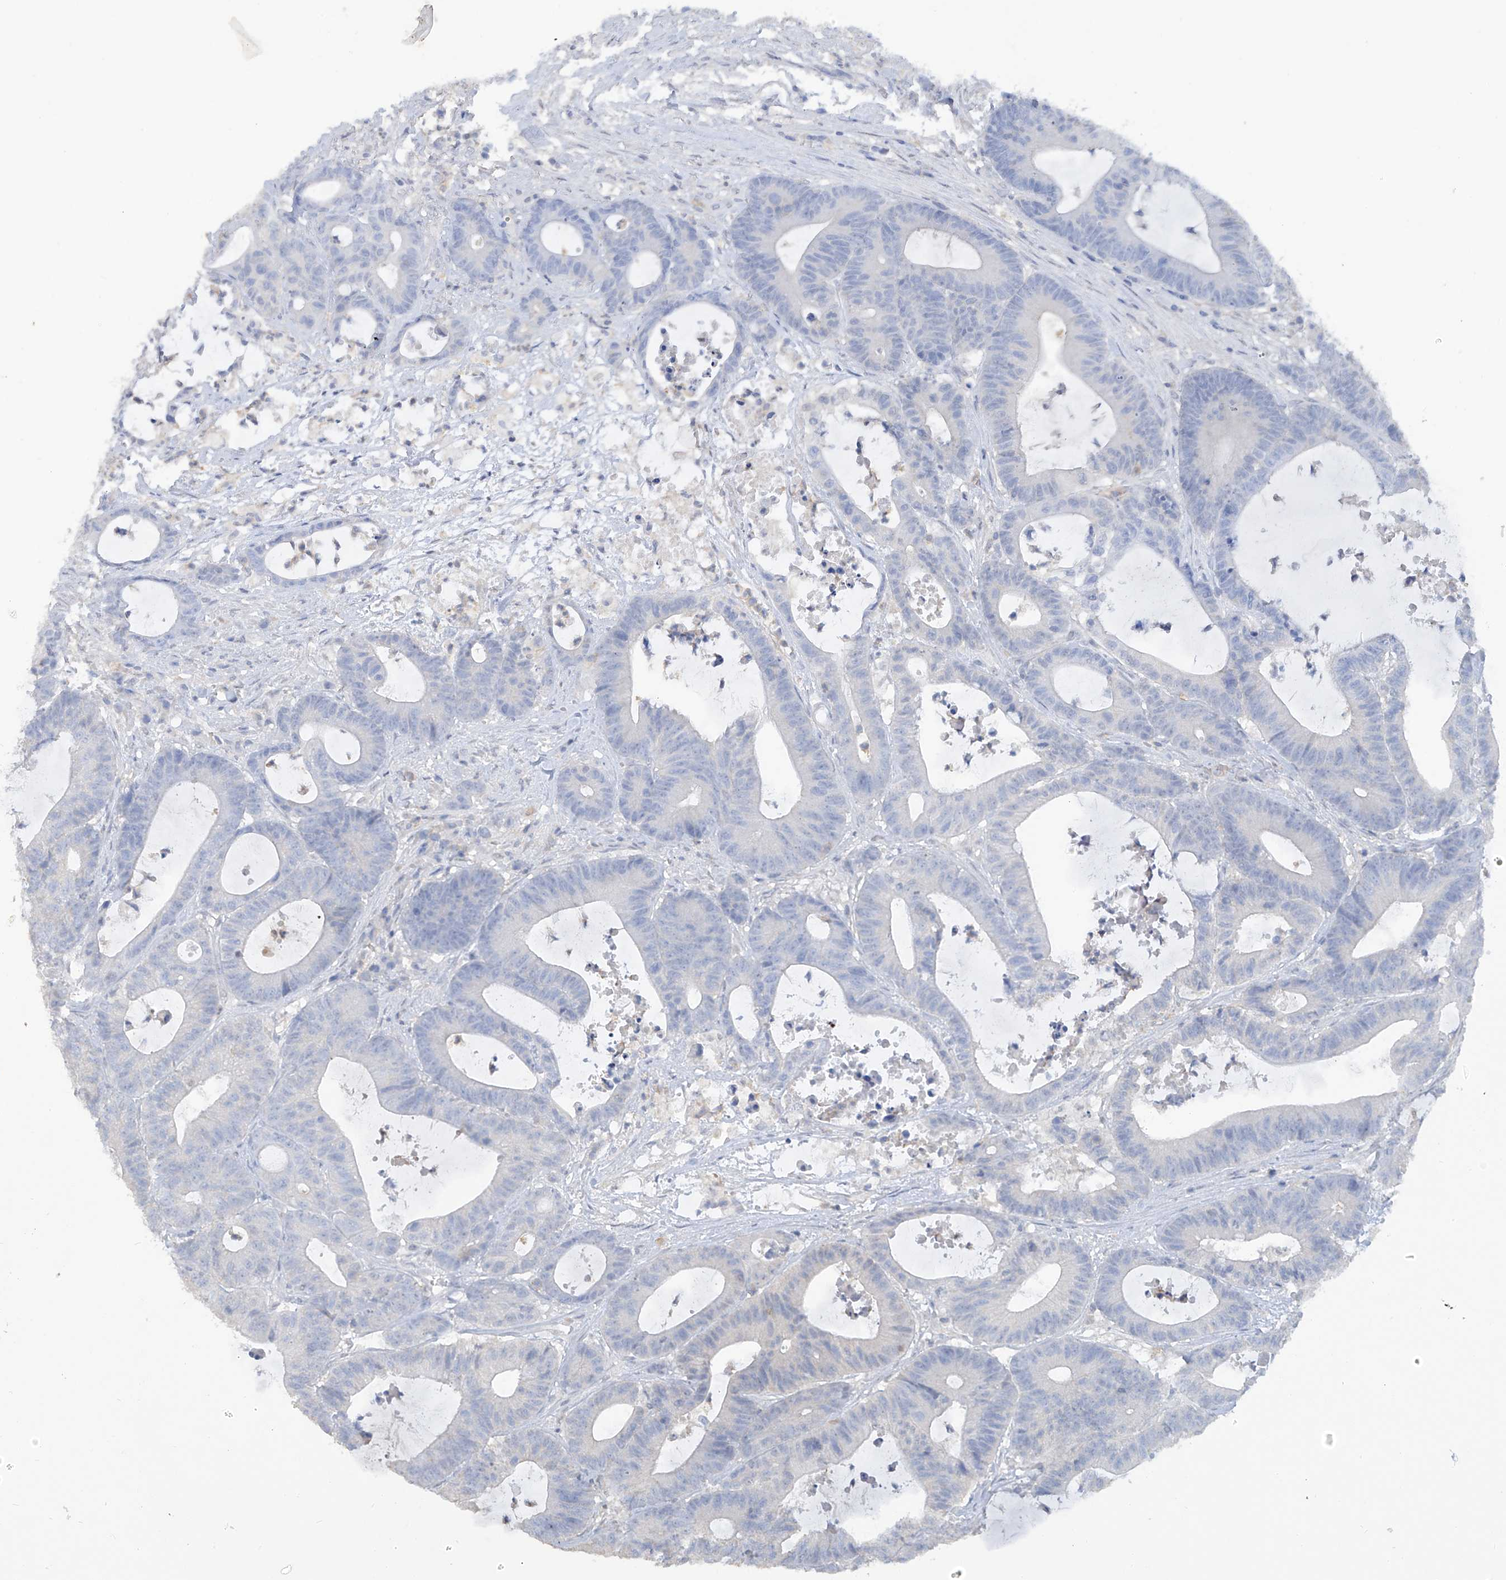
{"staining": {"intensity": "negative", "quantity": "none", "location": "none"}, "tissue": "colorectal cancer", "cell_type": "Tumor cells", "image_type": "cancer", "snomed": [{"axis": "morphology", "description": "Adenocarcinoma, NOS"}, {"axis": "topography", "description": "Colon"}], "caption": "The photomicrograph reveals no significant positivity in tumor cells of colorectal cancer (adenocarcinoma). (DAB immunohistochemistry (IHC), high magnification).", "gene": "HAS3", "patient": {"sex": "female", "age": 84}}